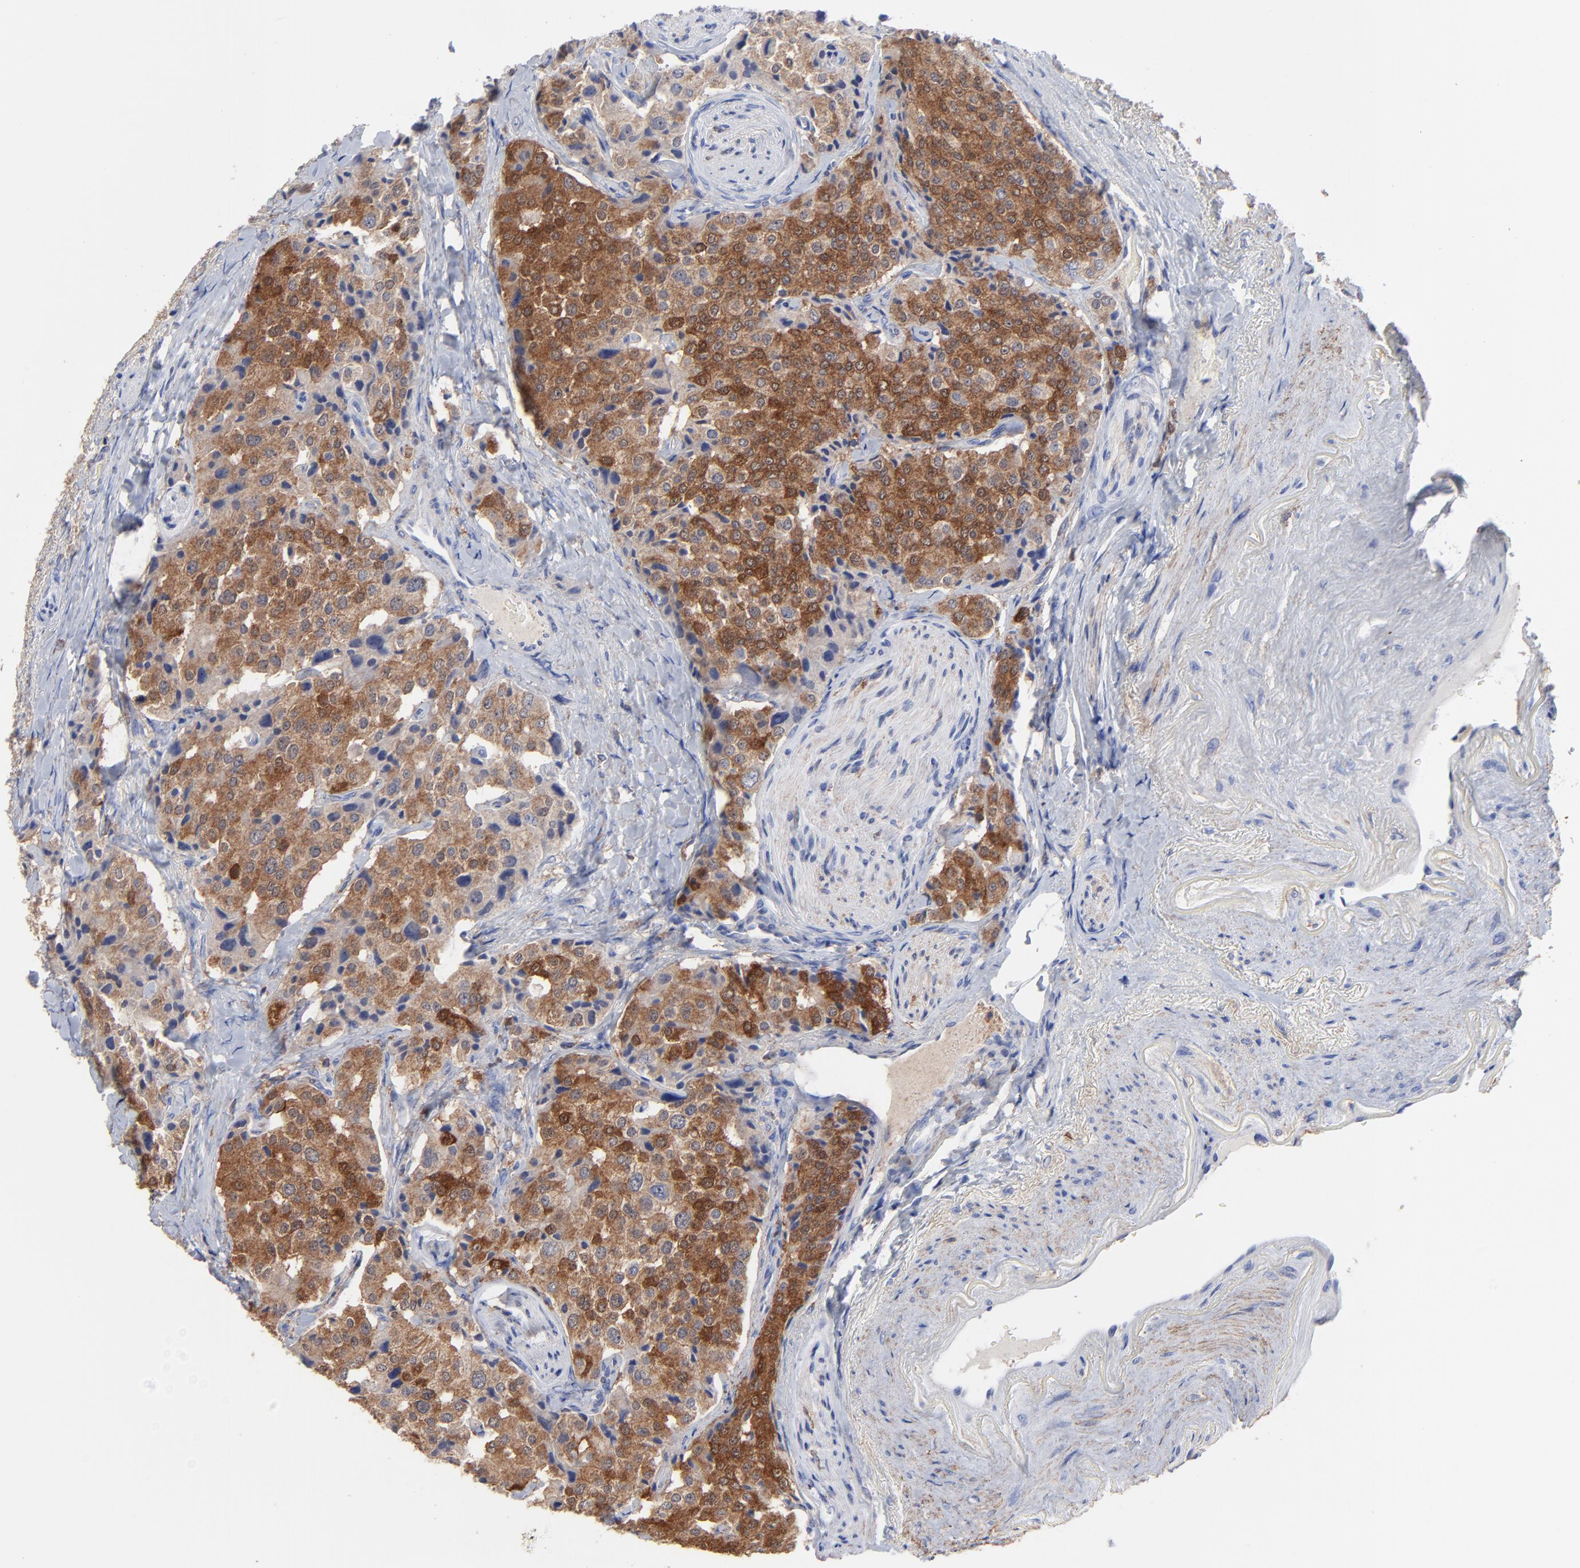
{"staining": {"intensity": "strong", "quantity": ">75%", "location": "cytoplasmic/membranous"}, "tissue": "carcinoid", "cell_type": "Tumor cells", "image_type": "cancer", "snomed": [{"axis": "morphology", "description": "Carcinoid, malignant, NOS"}, {"axis": "topography", "description": "Colon"}], "caption": "Carcinoid (malignant) stained for a protein (brown) shows strong cytoplasmic/membranous positive expression in approximately >75% of tumor cells.", "gene": "ASL", "patient": {"sex": "female", "age": 61}}